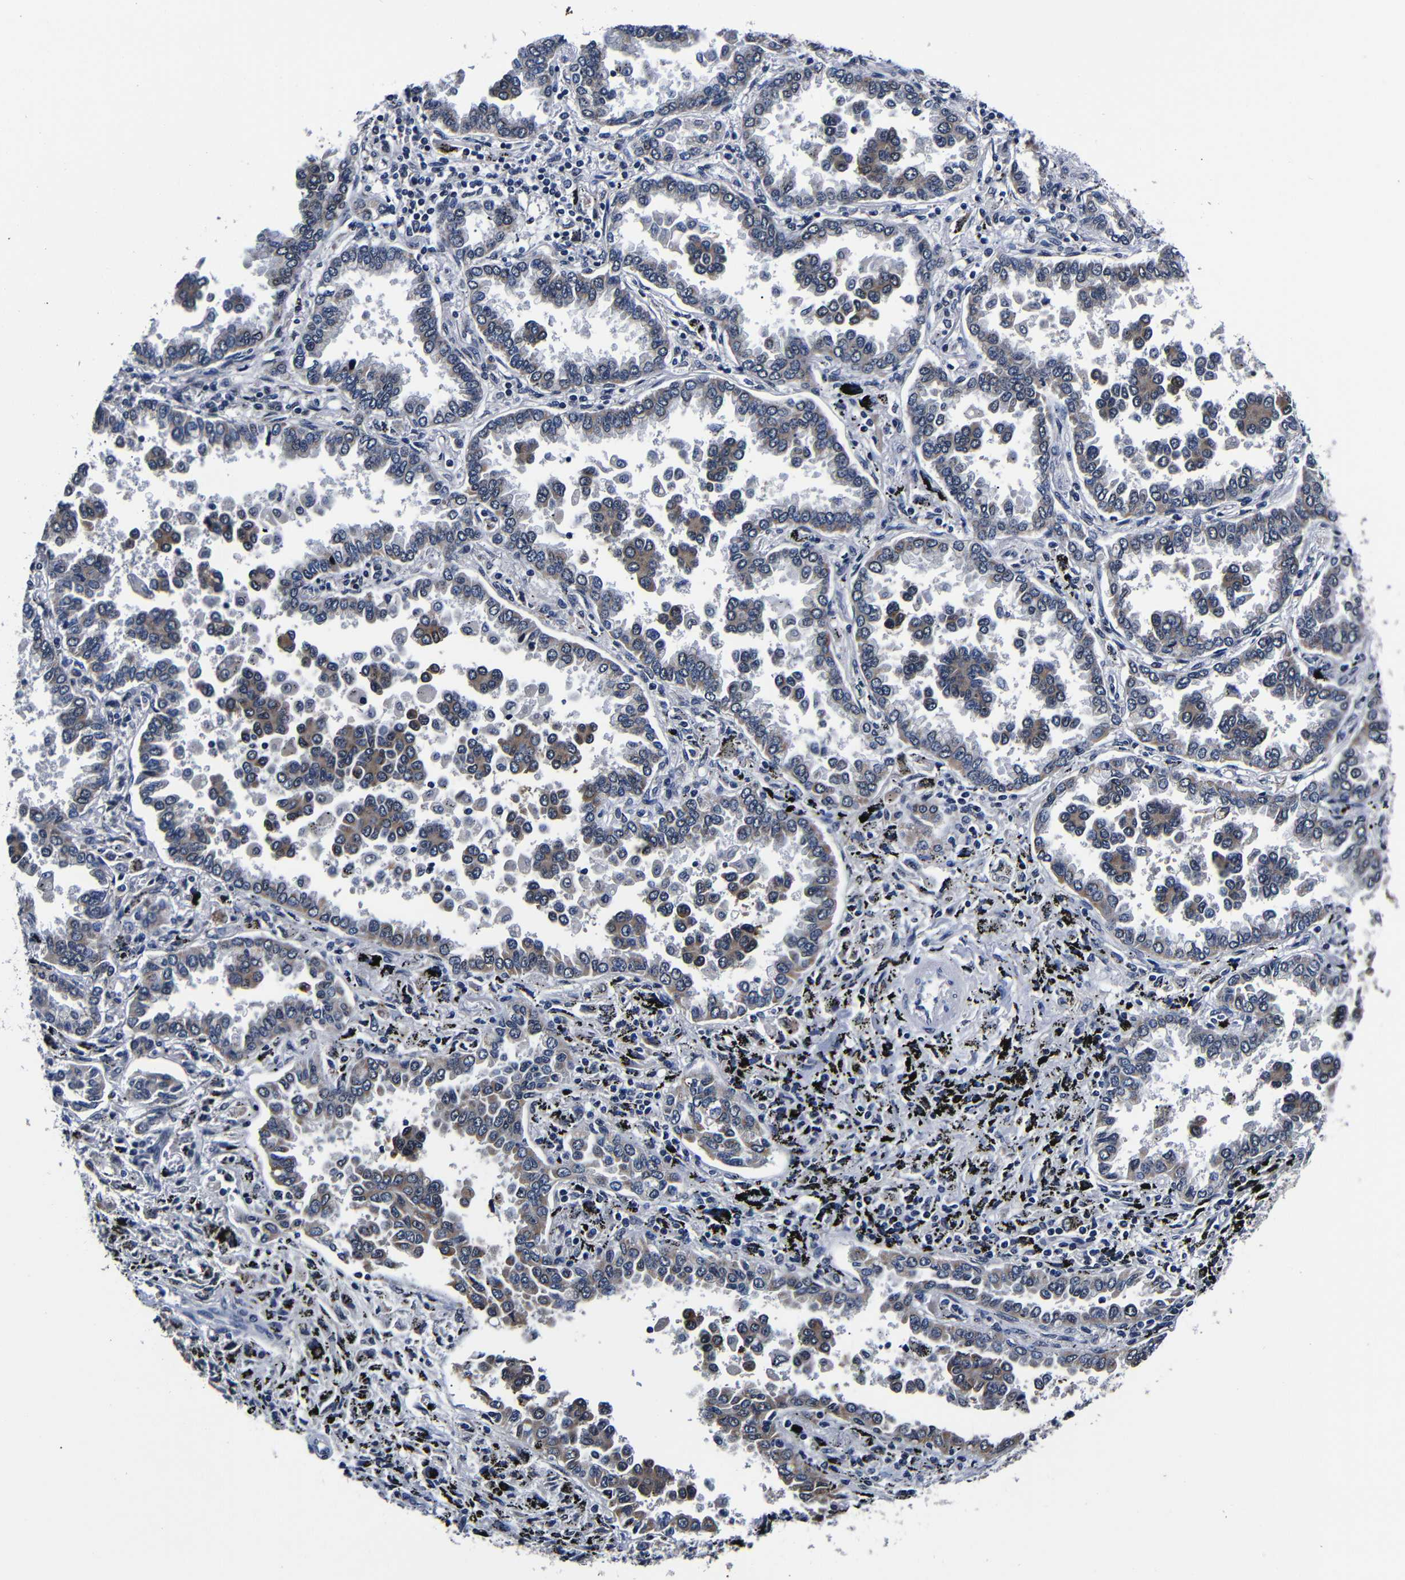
{"staining": {"intensity": "weak", "quantity": ">75%", "location": "cytoplasmic/membranous"}, "tissue": "lung cancer", "cell_type": "Tumor cells", "image_type": "cancer", "snomed": [{"axis": "morphology", "description": "Normal tissue, NOS"}, {"axis": "morphology", "description": "Adenocarcinoma, NOS"}, {"axis": "topography", "description": "Lung"}], "caption": "A micrograph showing weak cytoplasmic/membranous staining in approximately >75% of tumor cells in lung adenocarcinoma, as visualized by brown immunohistochemical staining.", "gene": "DEPP1", "patient": {"sex": "male", "age": 59}}